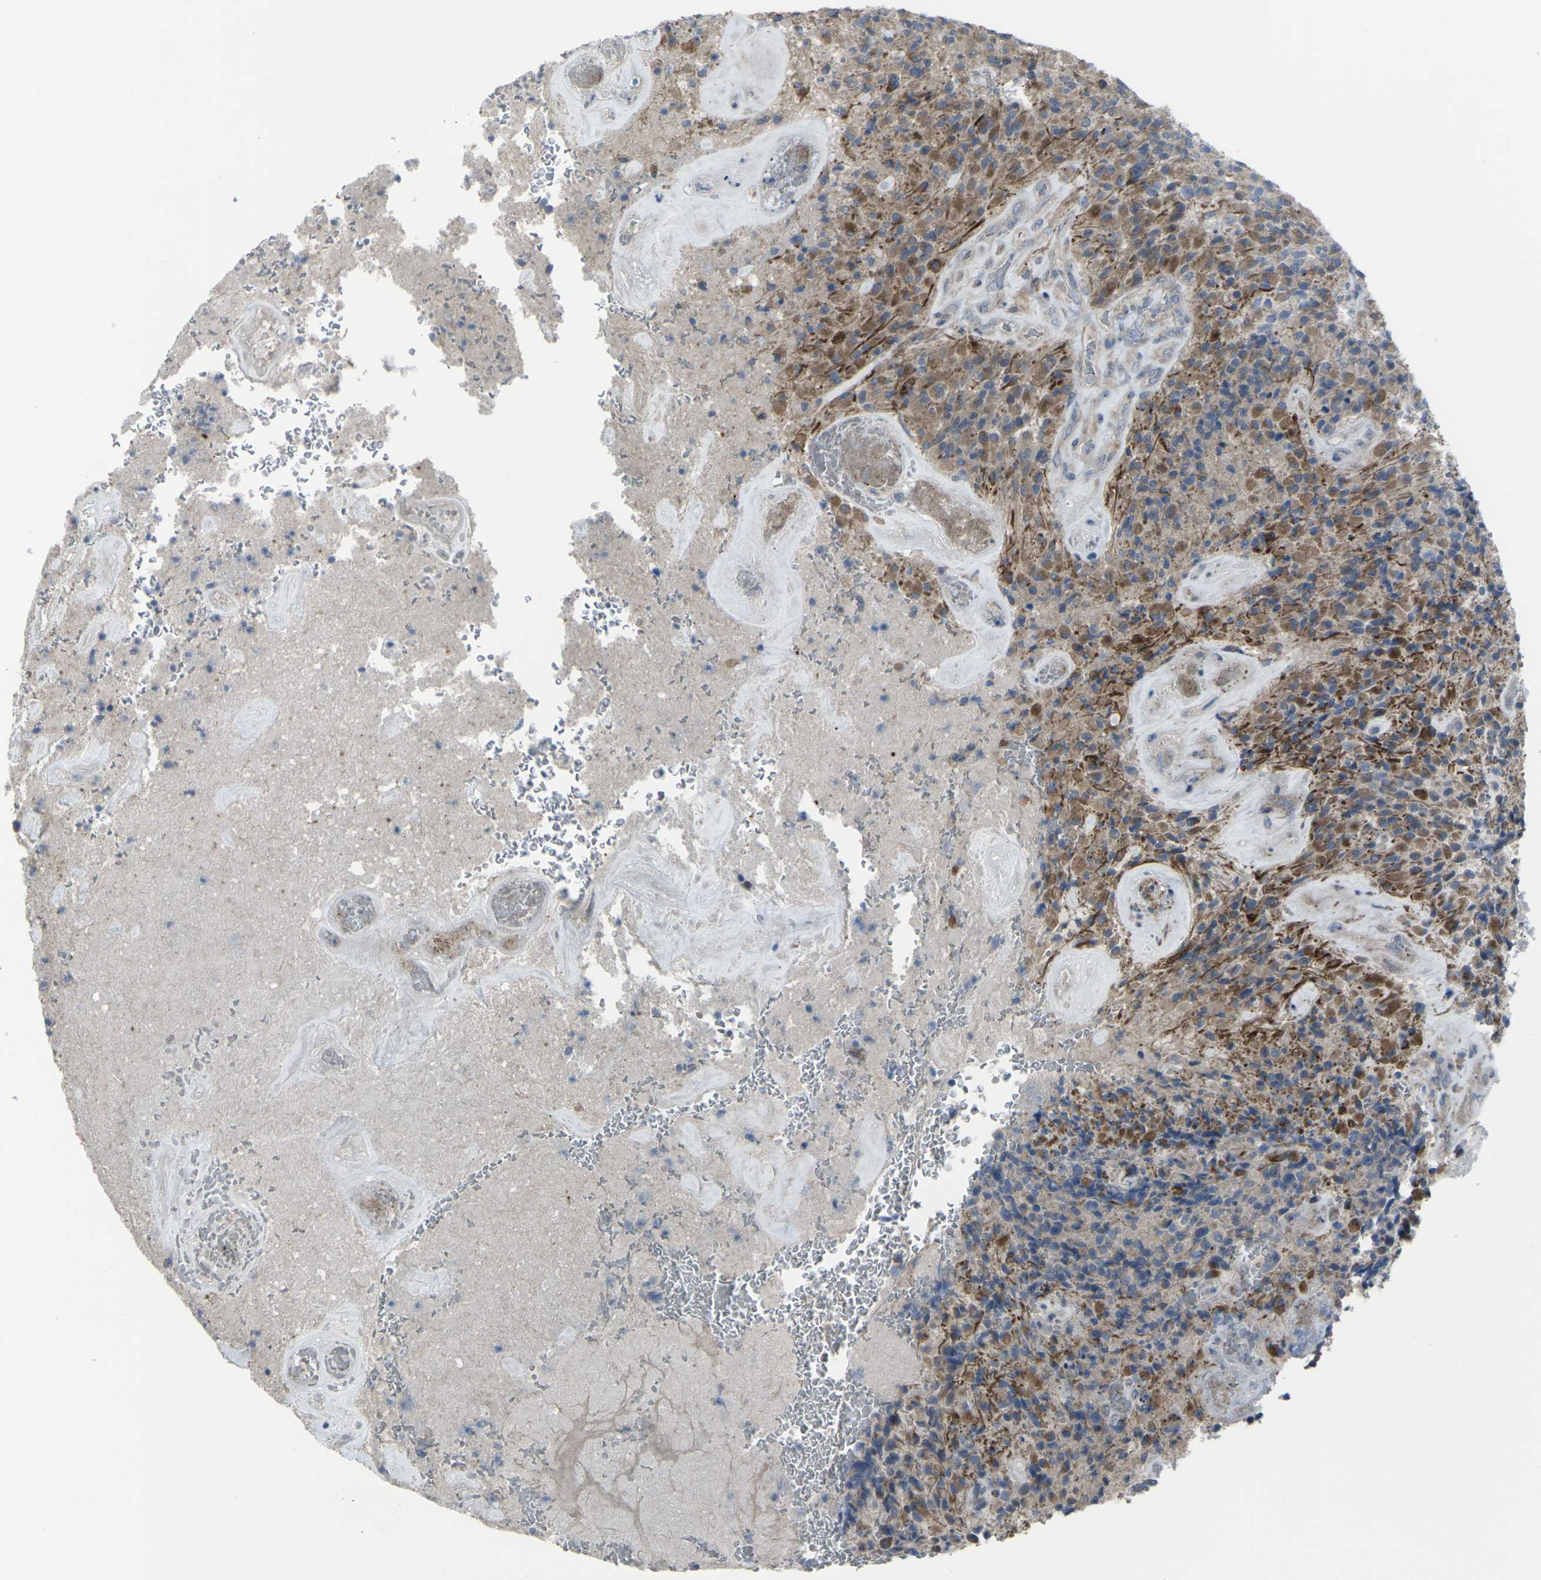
{"staining": {"intensity": "moderate", "quantity": ">75%", "location": "cytoplasmic/membranous"}, "tissue": "glioma", "cell_type": "Tumor cells", "image_type": "cancer", "snomed": [{"axis": "morphology", "description": "Glioma, malignant, High grade"}, {"axis": "topography", "description": "Brain"}], "caption": "A micrograph of glioma stained for a protein displays moderate cytoplasmic/membranous brown staining in tumor cells.", "gene": "CCR10", "patient": {"sex": "male", "age": 71}}